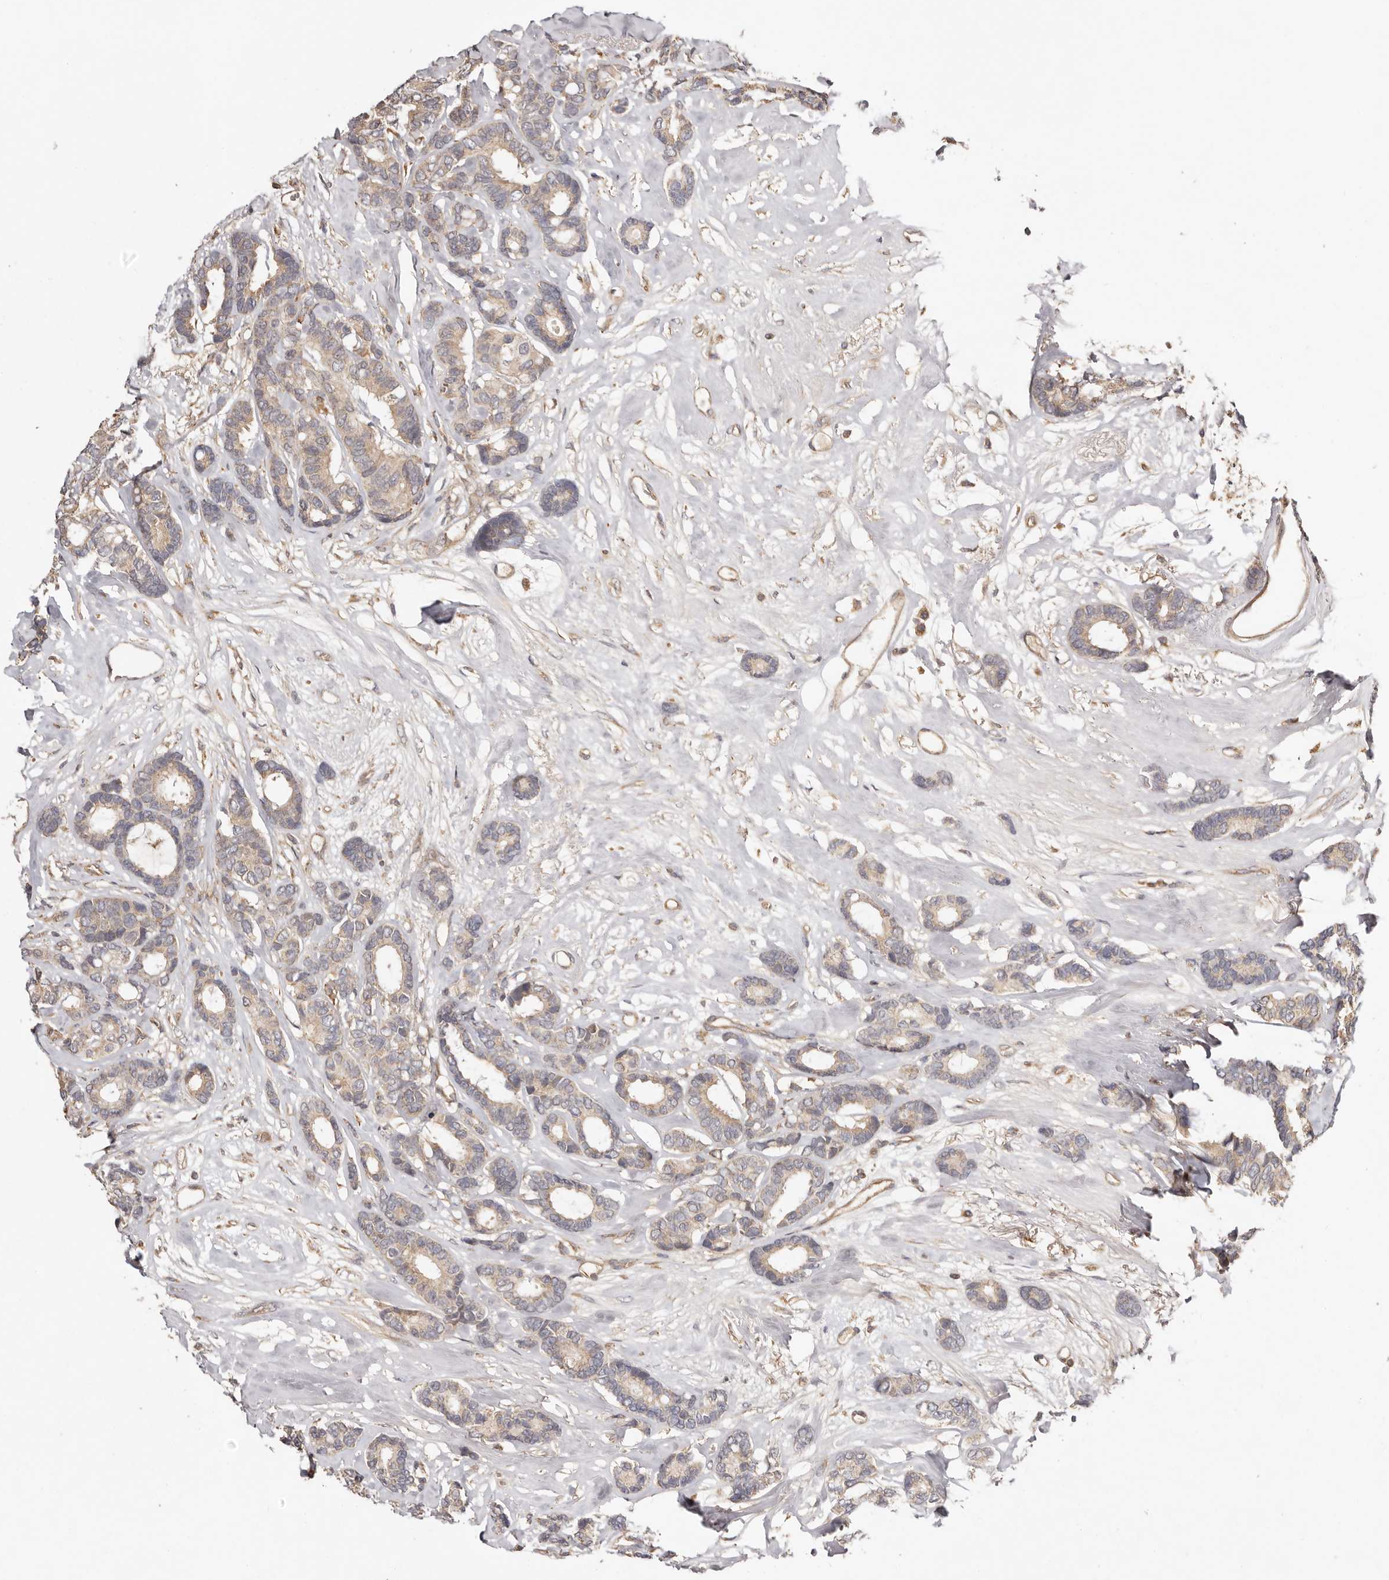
{"staining": {"intensity": "weak", "quantity": ">75%", "location": "cytoplasmic/membranous"}, "tissue": "breast cancer", "cell_type": "Tumor cells", "image_type": "cancer", "snomed": [{"axis": "morphology", "description": "Duct carcinoma"}, {"axis": "topography", "description": "Breast"}], "caption": "Intraductal carcinoma (breast) tissue demonstrates weak cytoplasmic/membranous positivity in approximately >75% of tumor cells Immunohistochemistry (ihc) stains the protein of interest in brown and the nuclei are stained blue.", "gene": "UBR2", "patient": {"sex": "female", "age": 87}}